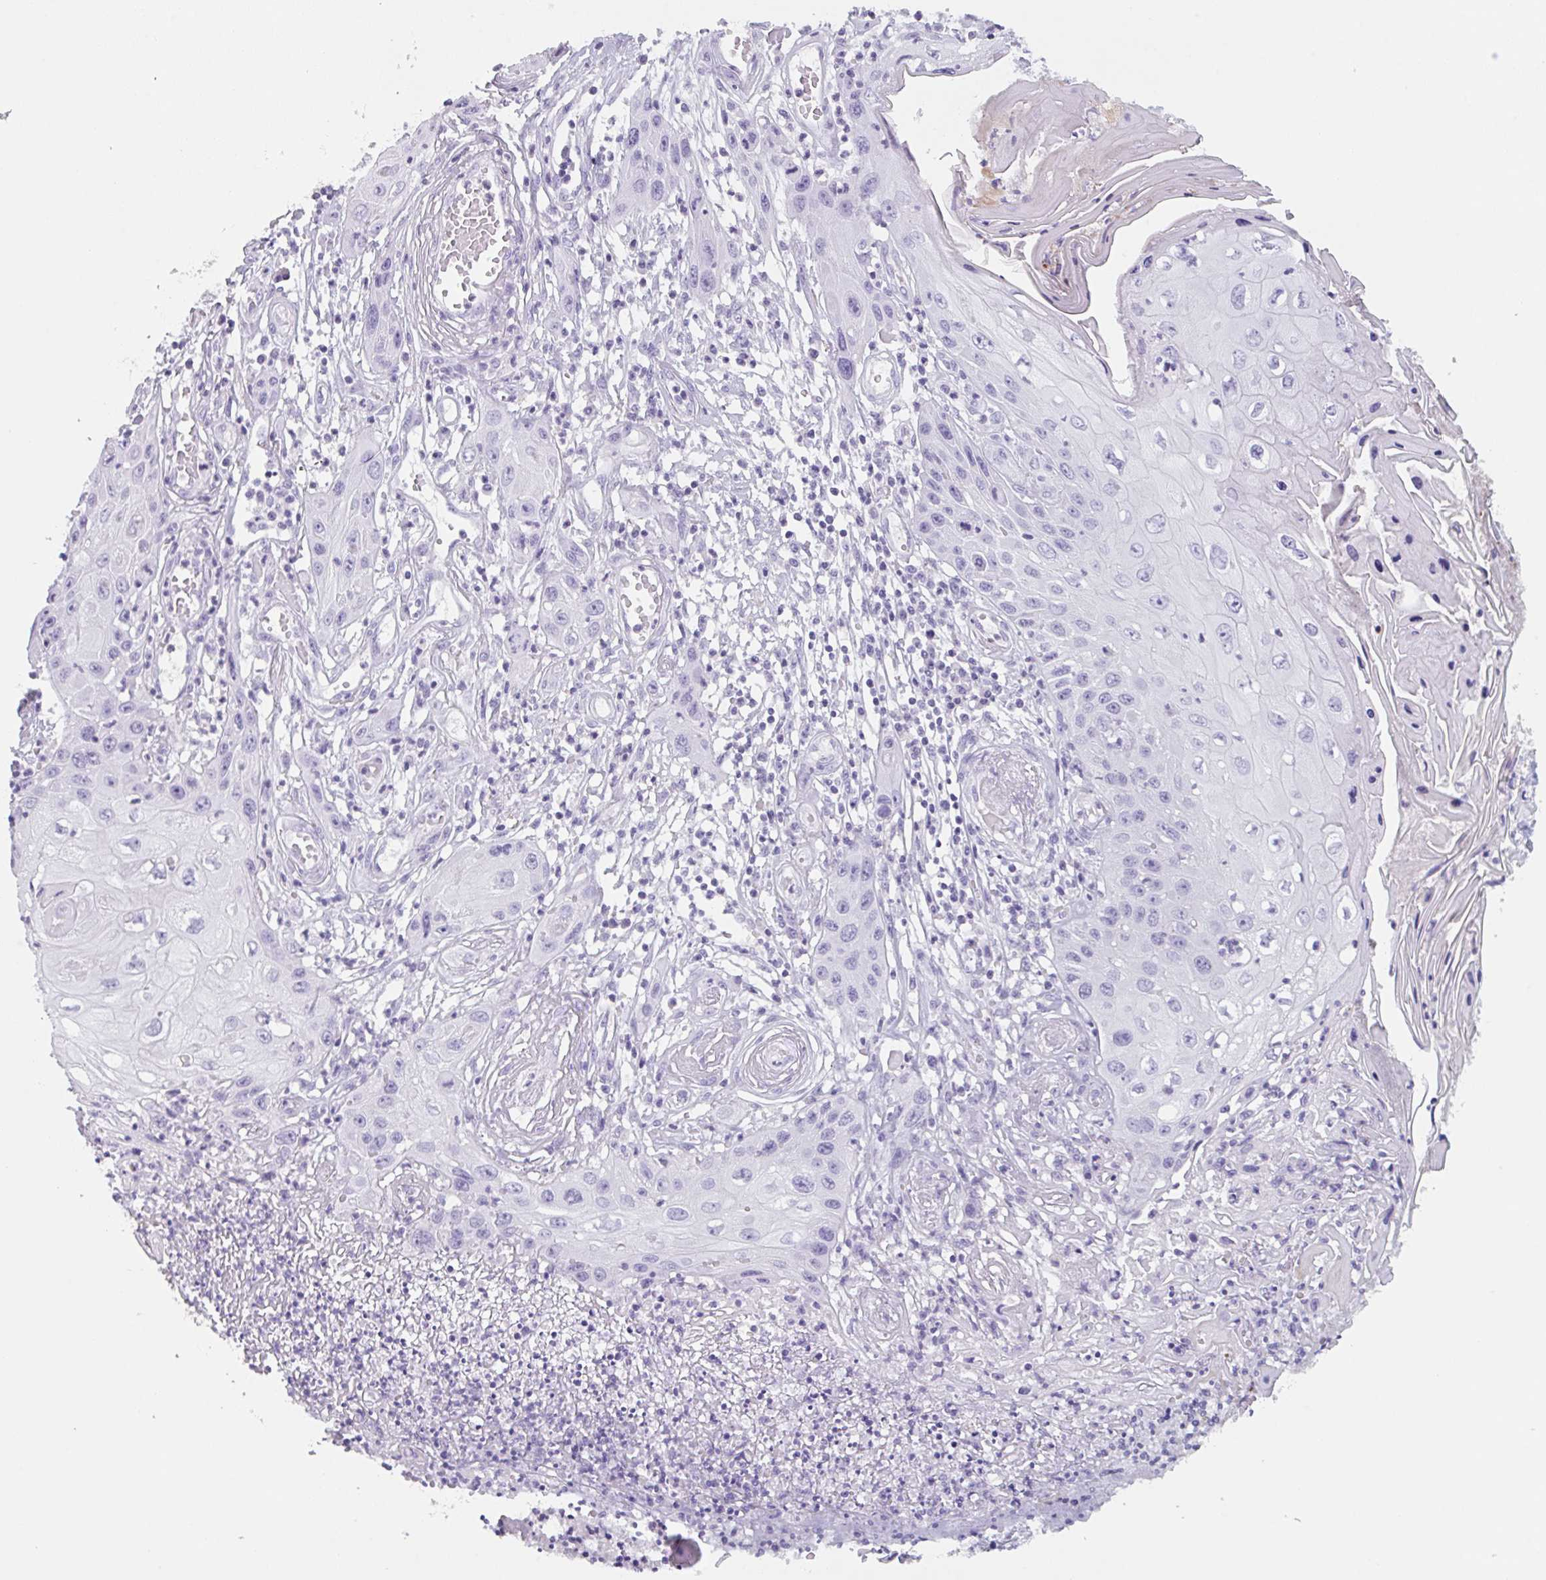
{"staining": {"intensity": "negative", "quantity": "none", "location": "none"}, "tissue": "skin cancer", "cell_type": "Tumor cells", "image_type": "cancer", "snomed": [{"axis": "morphology", "description": "Squamous cell carcinoma, NOS"}, {"axis": "topography", "description": "Skin"}, {"axis": "topography", "description": "Vulva"}], "caption": "High magnification brightfield microscopy of skin cancer stained with DAB (brown) and counterstained with hematoxylin (blue): tumor cells show no significant positivity. (Brightfield microscopy of DAB IHC at high magnification).", "gene": "EMC4", "patient": {"sex": "female", "age": 44}}